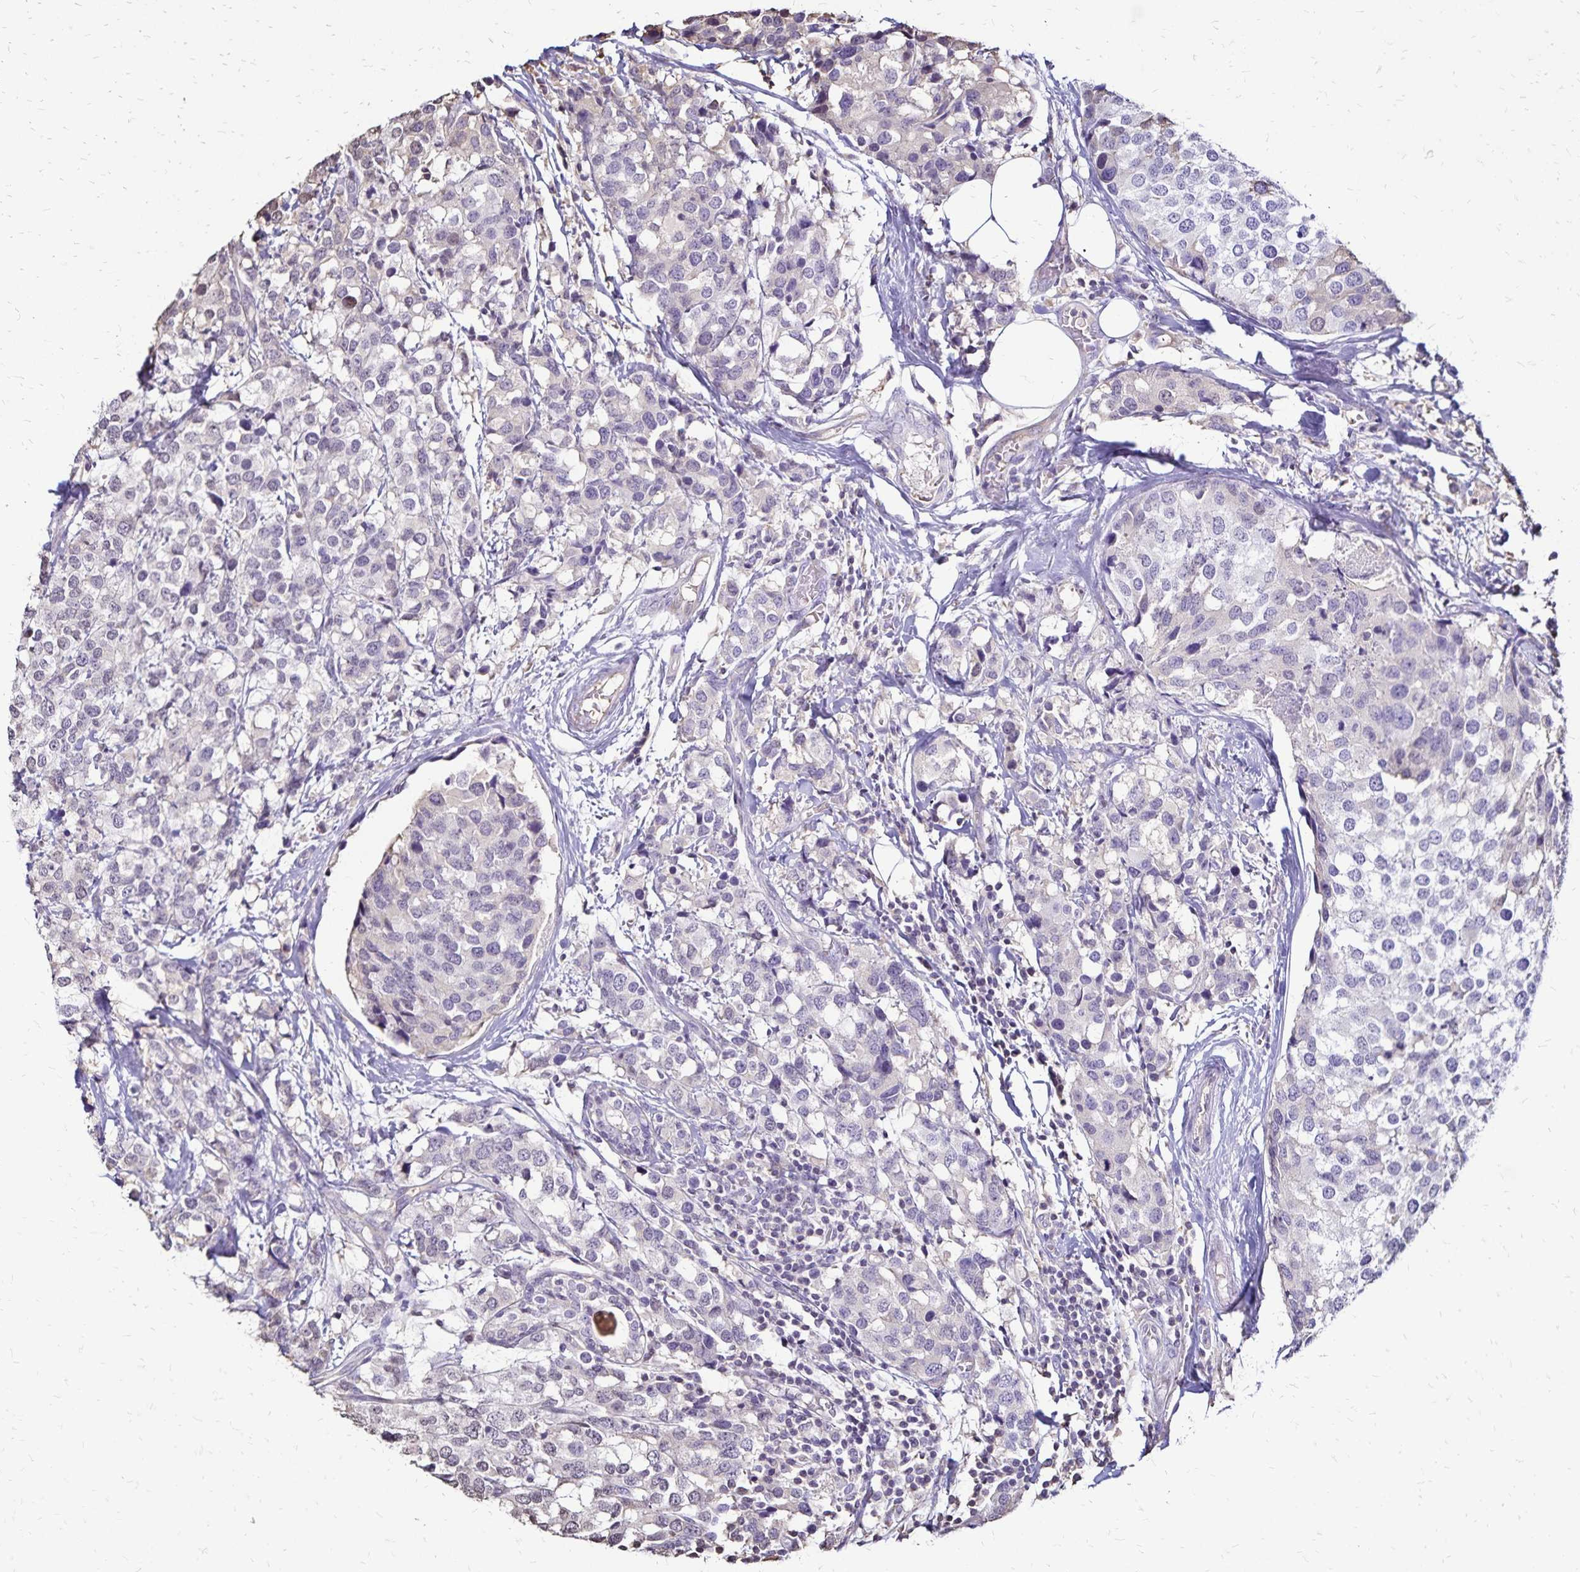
{"staining": {"intensity": "negative", "quantity": "none", "location": "none"}, "tissue": "breast cancer", "cell_type": "Tumor cells", "image_type": "cancer", "snomed": [{"axis": "morphology", "description": "Lobular carcinoma"}, {"axis": "topography", "description": "Breast"}], "caption": "A high-resolution histopathology image shows IHC staining of breast lobular carcinoma, which displays no significant staining in tumor cells.", "gene": "KISS1", "patient": {"sex": "female", "age": 59}}